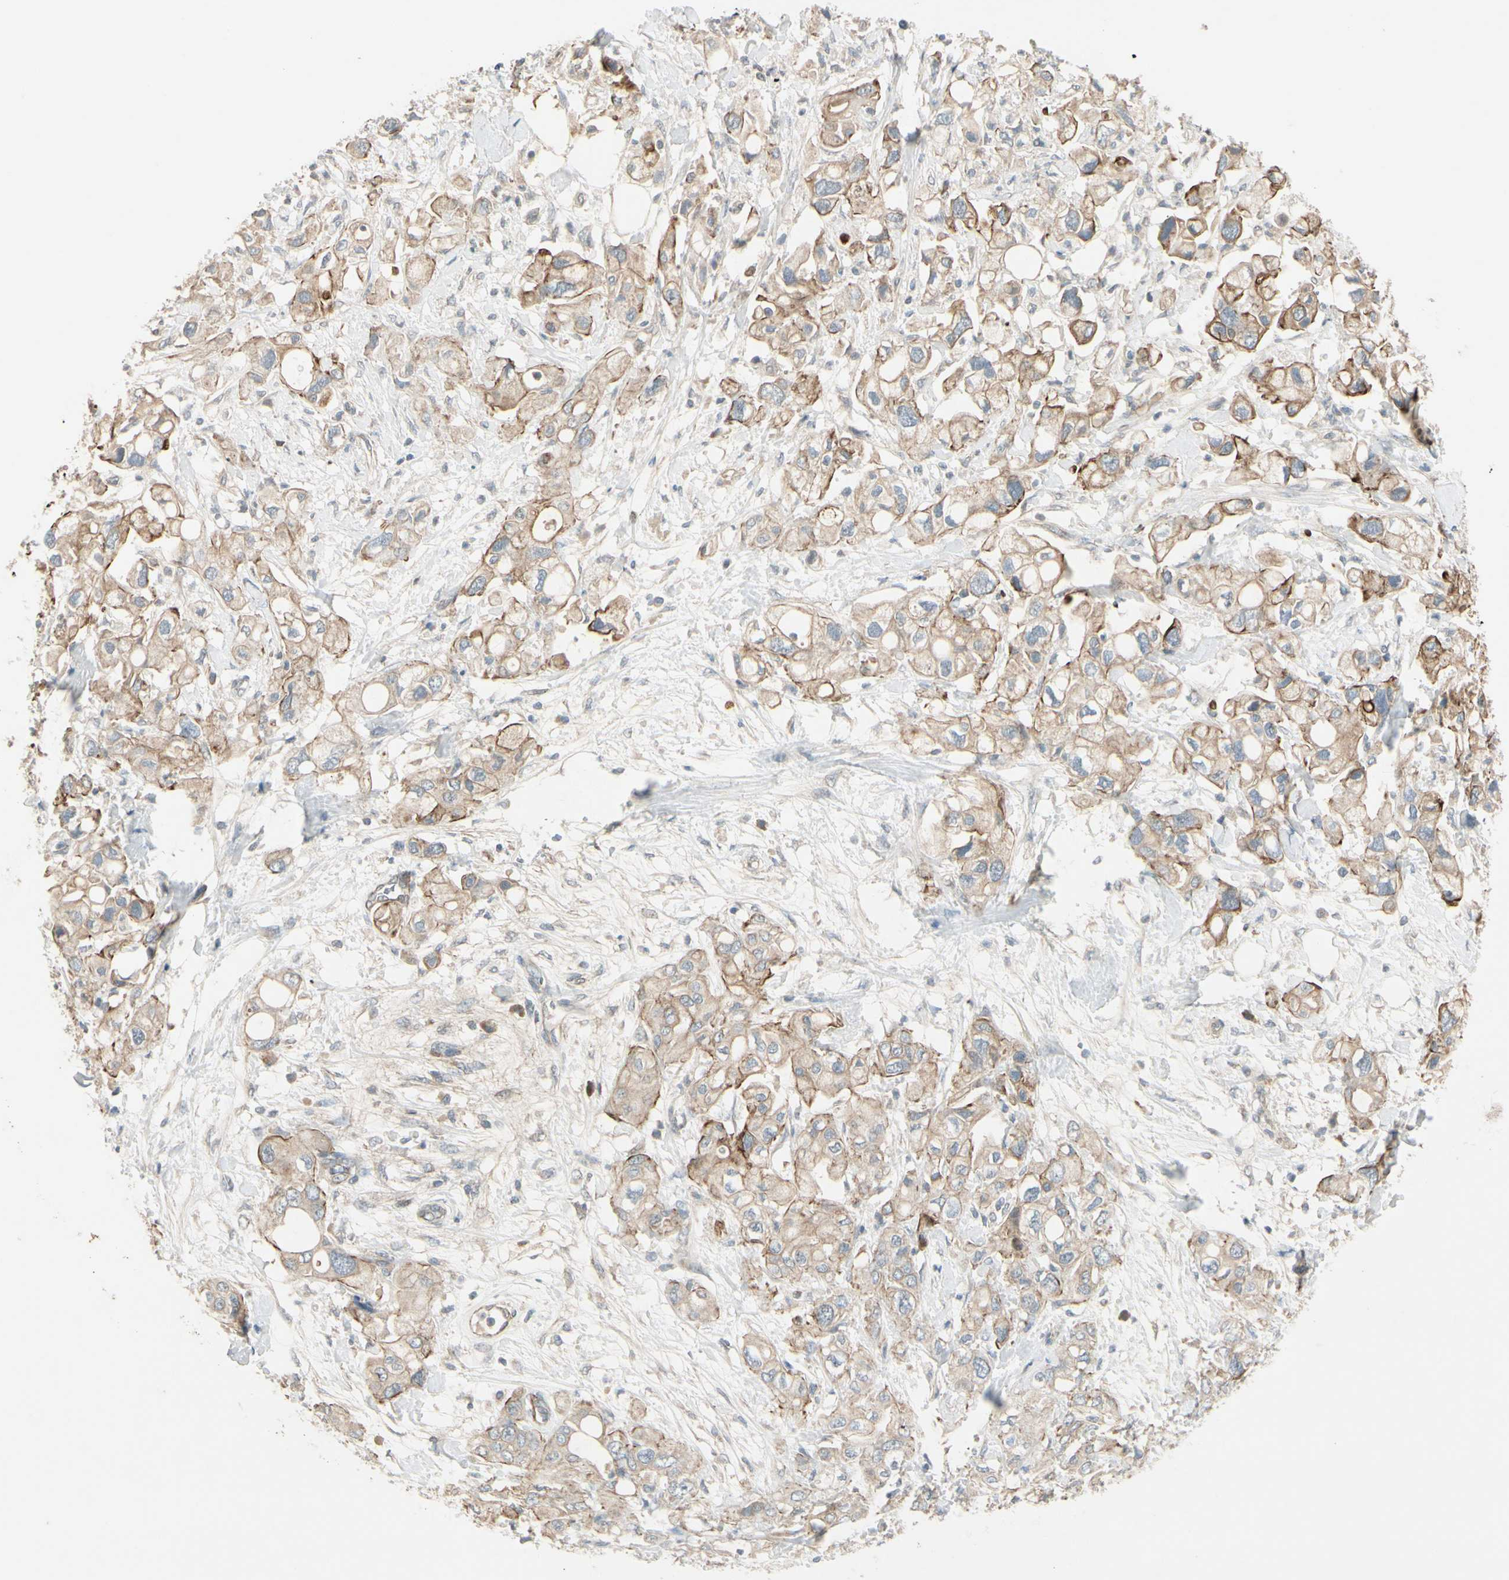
{"staining": {"intensity": "moderate", "quantity": ">75%", "location": "cytoplasmic/membranous"}, "tissue": "pancreatic cancer", "cell_type": "Tumor cells", "image_type": "cancer", "snomed": [{"axis": "morphology", "description": "Adenocarcinoma, NOS"}, {"axis": "topography", "description": "Pancreas"}], "caption": "Moderate cytoplasmic/membranous staining for a protein is seen in about >75% of tumor cells of pancreatic cancer using immunohistochemistry (IHC).", "gene": "PPP3CB", "patient": {"sex": "female", "age": 56}}